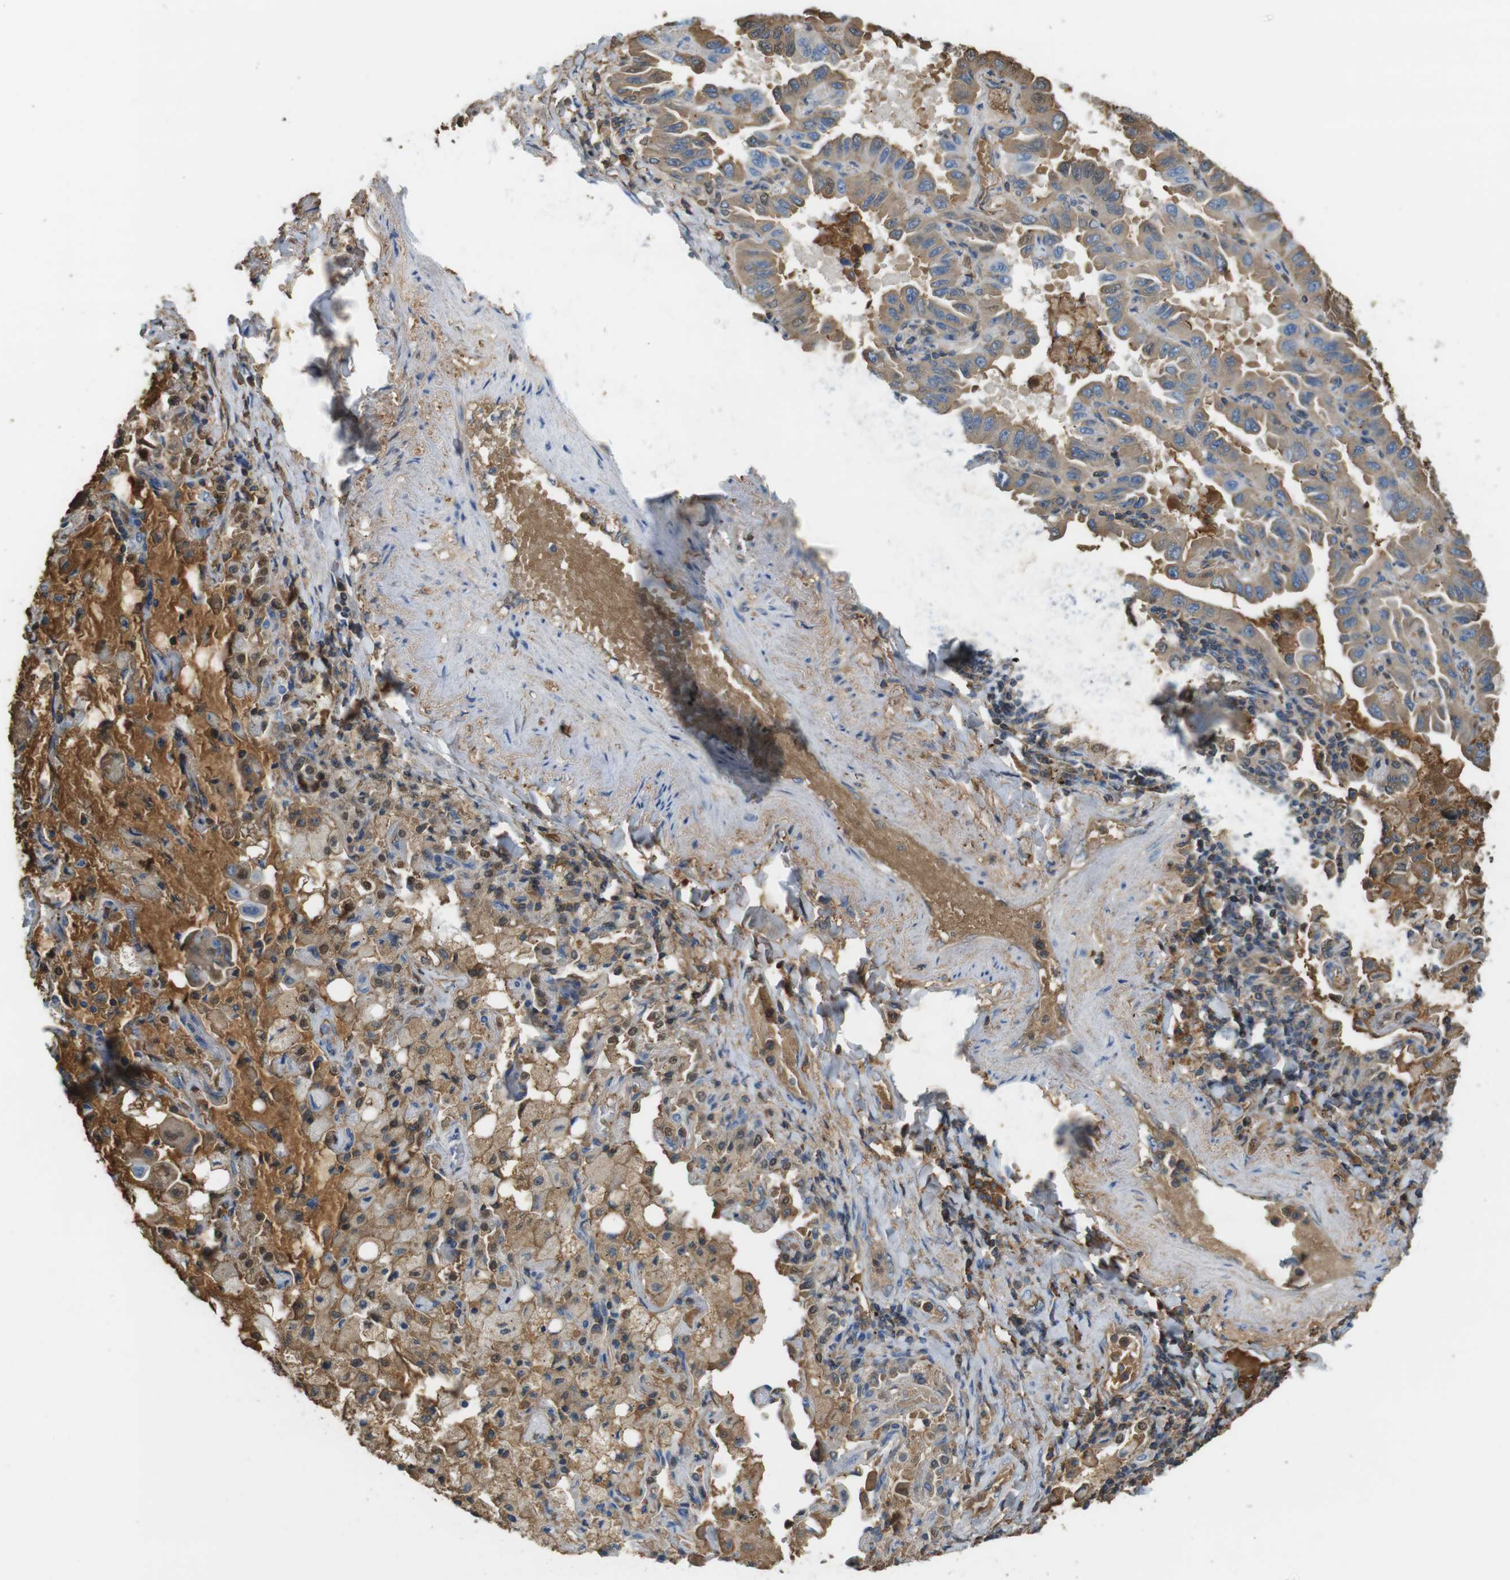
{"staining": {"intensity": "moderate", "quantity": "25%-75%", "location": "cytoplasmic/membranous,nuclear"}, "tissue": "lung cancer", "cell_type": "Tumor cells", "image_type": "cancer", "snomed": [{"axis": "morphology", "description": "Adenocarcinoma, NOS"}, {"axis": "topography", "description": "Lung"}], "caption": "Protein positivity by immunohistochemistry exhibits moderate cytoplasmic/membranous and nuclear expression in about 25%-75% of tumor cells in adenocarcinoma (lung).", "gene": "LTBP4", "patient": {"sex": "male", "age": 64}}